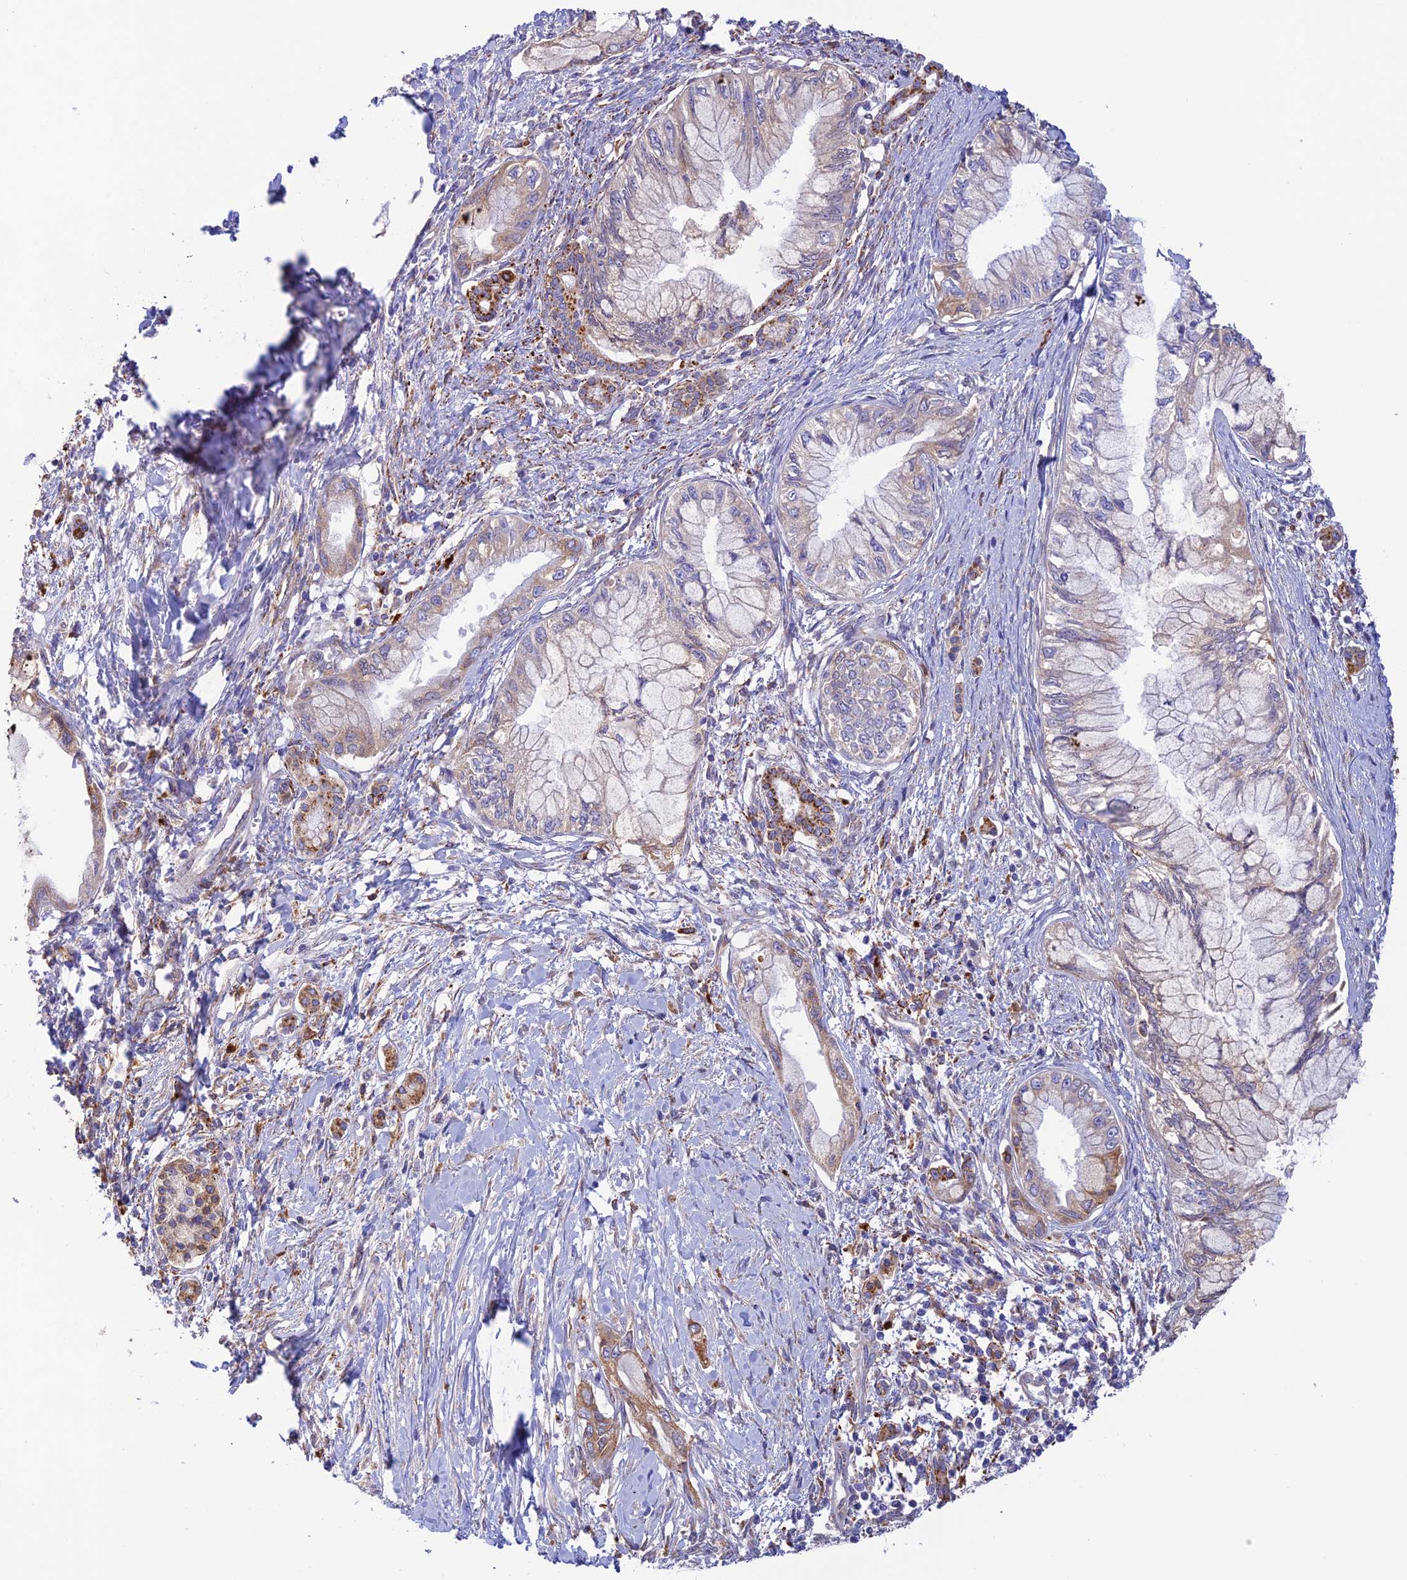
{"staining": {"intensity": "weak", "quantity": "25%-75%", "location": "cytoplasmic/membranous"}, "tissue": "pancreatic cancer", "cell_type": "Tumor cells", "image_type": "cancer", "snomed": [{"axis": "morphology", "description": "Adenocarcinoma, NOS"}, {"axis": "topography", "description": "Pancreas"}], "caption": "An image showing weak cytoplasmic/membranous positivity in approximately 25%-75% of tumor cells in adenocarcinoma (pancreatic), as visualized by brown immunohistochemical staining.", "gene": "VKORC1", "patient": {"sex": "male", "age": 48}}